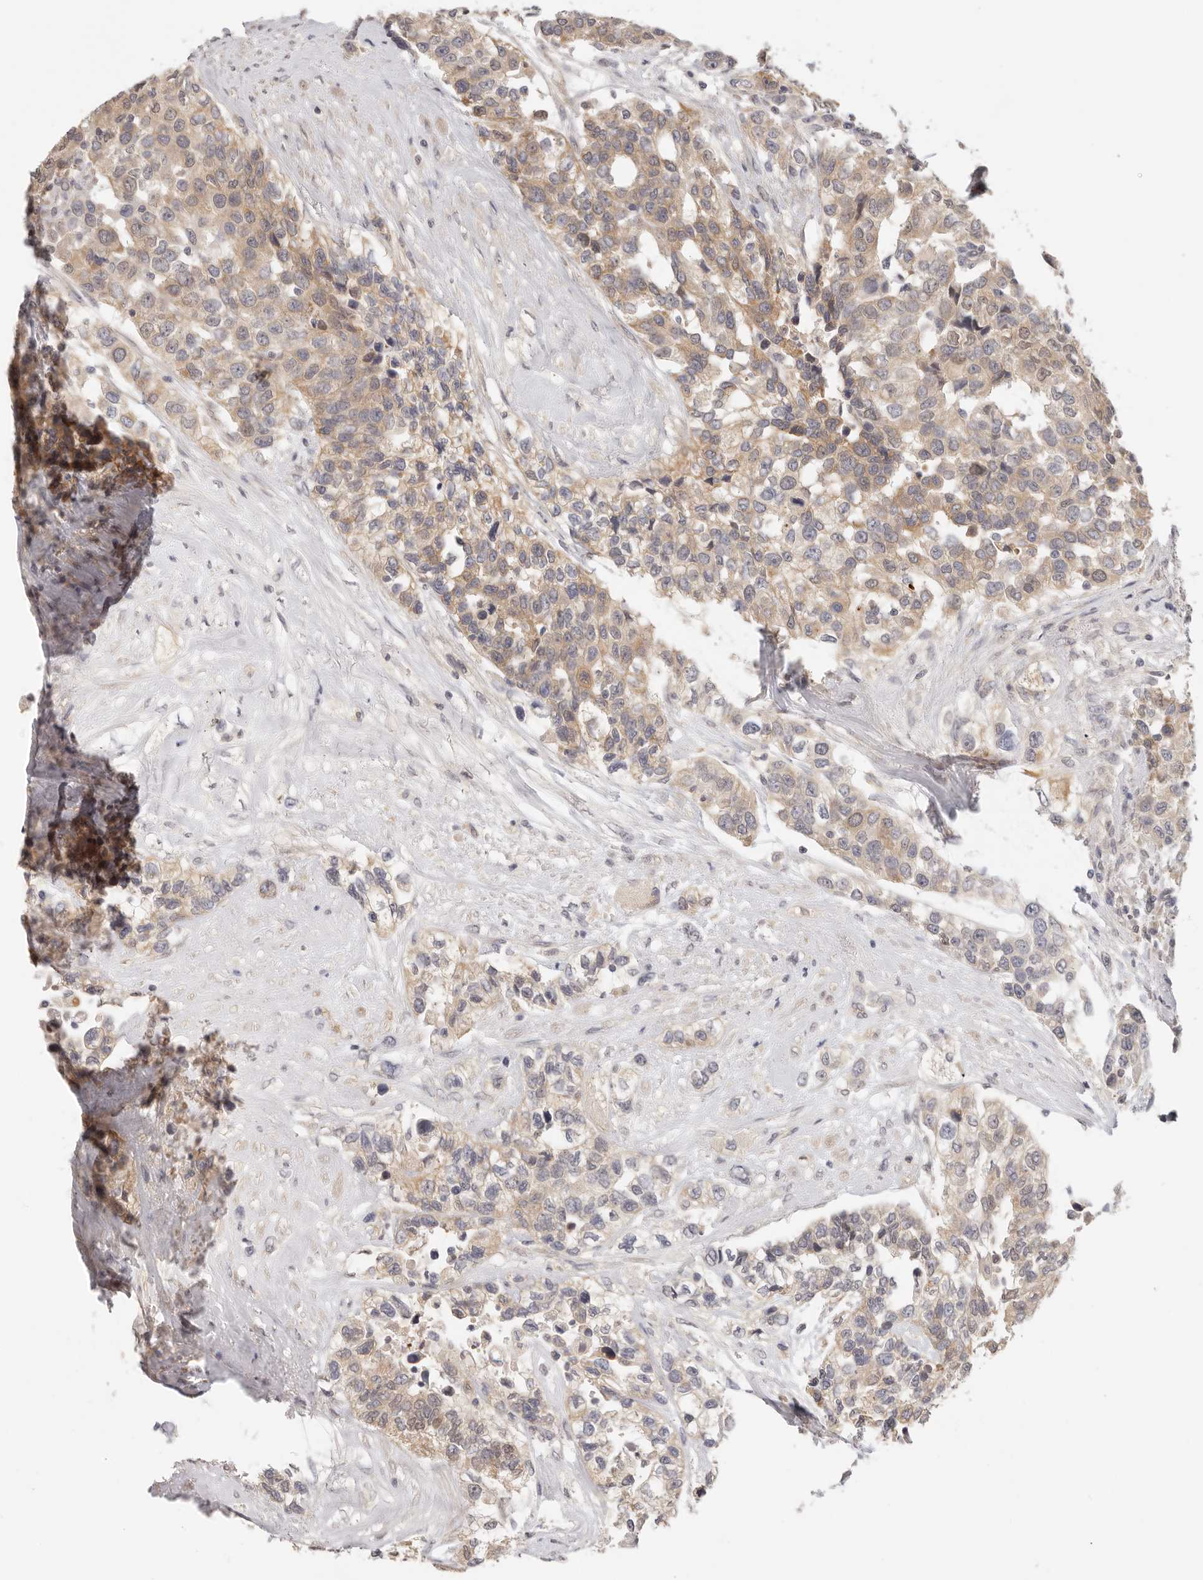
{"staining": {"intensity": "weak", "quantity": ">75%", "location": "cytoplasmic/membranous"}, "tissue": "urothelial cancer", "cell_type": "Tumor cells", "image_type": "cancer", "snomed": [{"axis": "morphology", "description": "Urothelial carcinoma, High grade"}, {"axis": "topography", "description": "Urinary bladder"}], "caption": "Immunohistochemical staining of urothelial carcinoma (high-grade) displays low levels of weak cytoplasmic/membranous staining in about >75% of tumor cells.", "gene": "GGPS1", "patient": {"sex": "female", "age": 80}}